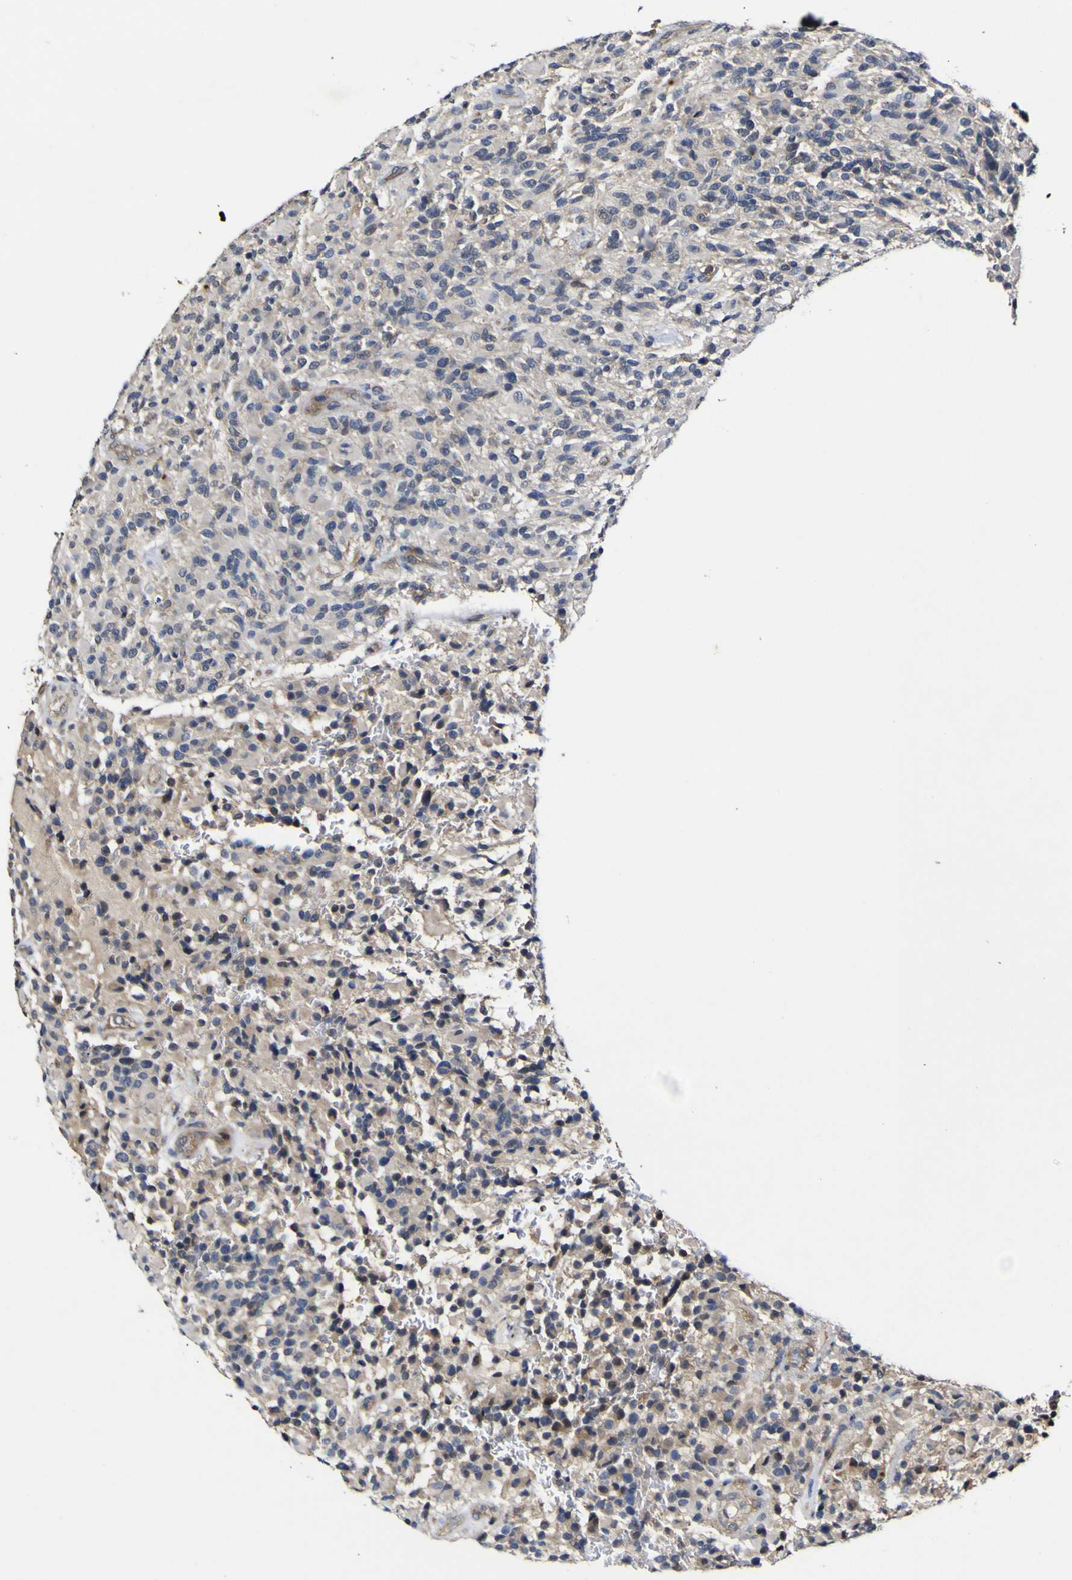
{"staining": {"intensity": "weak", "quantity": "25%-75%", "location": "cytoplasmic/membranous"}, "tissue": "glioma", "cell_type": "Tumor cells", "image_type": "cancer", "snomed": [{"axis": "morphology", "description": "Glioma, malignant, High grade"}, {"axis": "topography", "description": "Brain"}], "caption": "This photomicrograph displays glioma stained with immunohistochemistry (IHC) to label a protein in brown. The cytoplasmic/membranous of tumor cells show weak positivity for the protein. Nuclei are counter-stained blue.", "gene": "CCL2", "patient": {"sex": "male", "age": 71}}